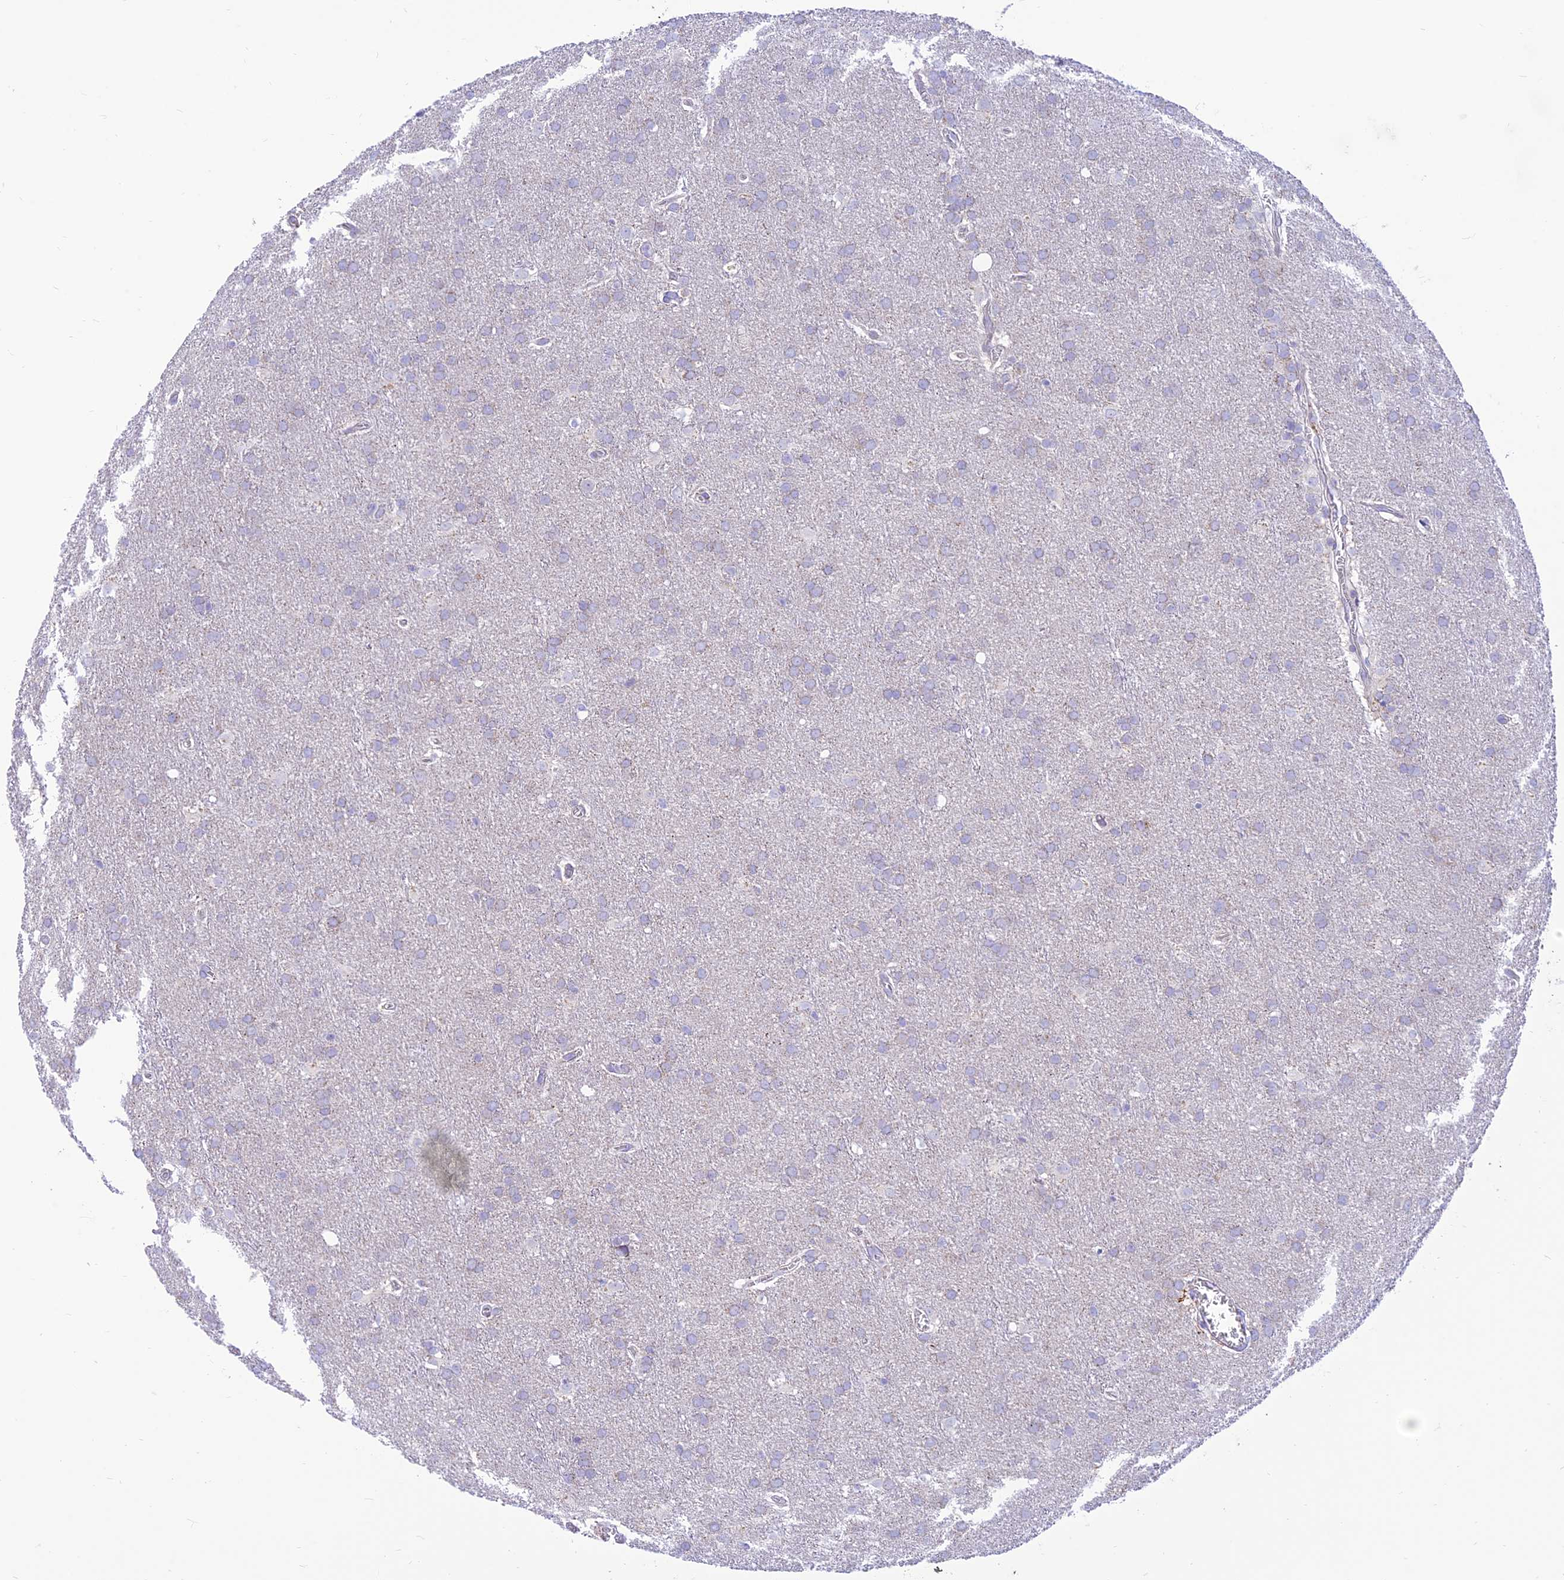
{"staining": {"intensity": "negative", "quantity": "none", "location": "none"}, "tissue": "glioma", "cell_type": "Tumor cells", "image_type": "cancer", "snomed": [{"axis": "morphology", "description": "Glioma, malignant, Low grade"}, {"axis": "topography", "description": "Brain"}], "caption": "High power microscopy histopathology image of an immunohistochemistry (IHC) image of malignant glioma (low-grade), revealing no significant staining in tumor cells.", "gene": "FAM186B", "patient": {"sex": "female", "age": 32}}